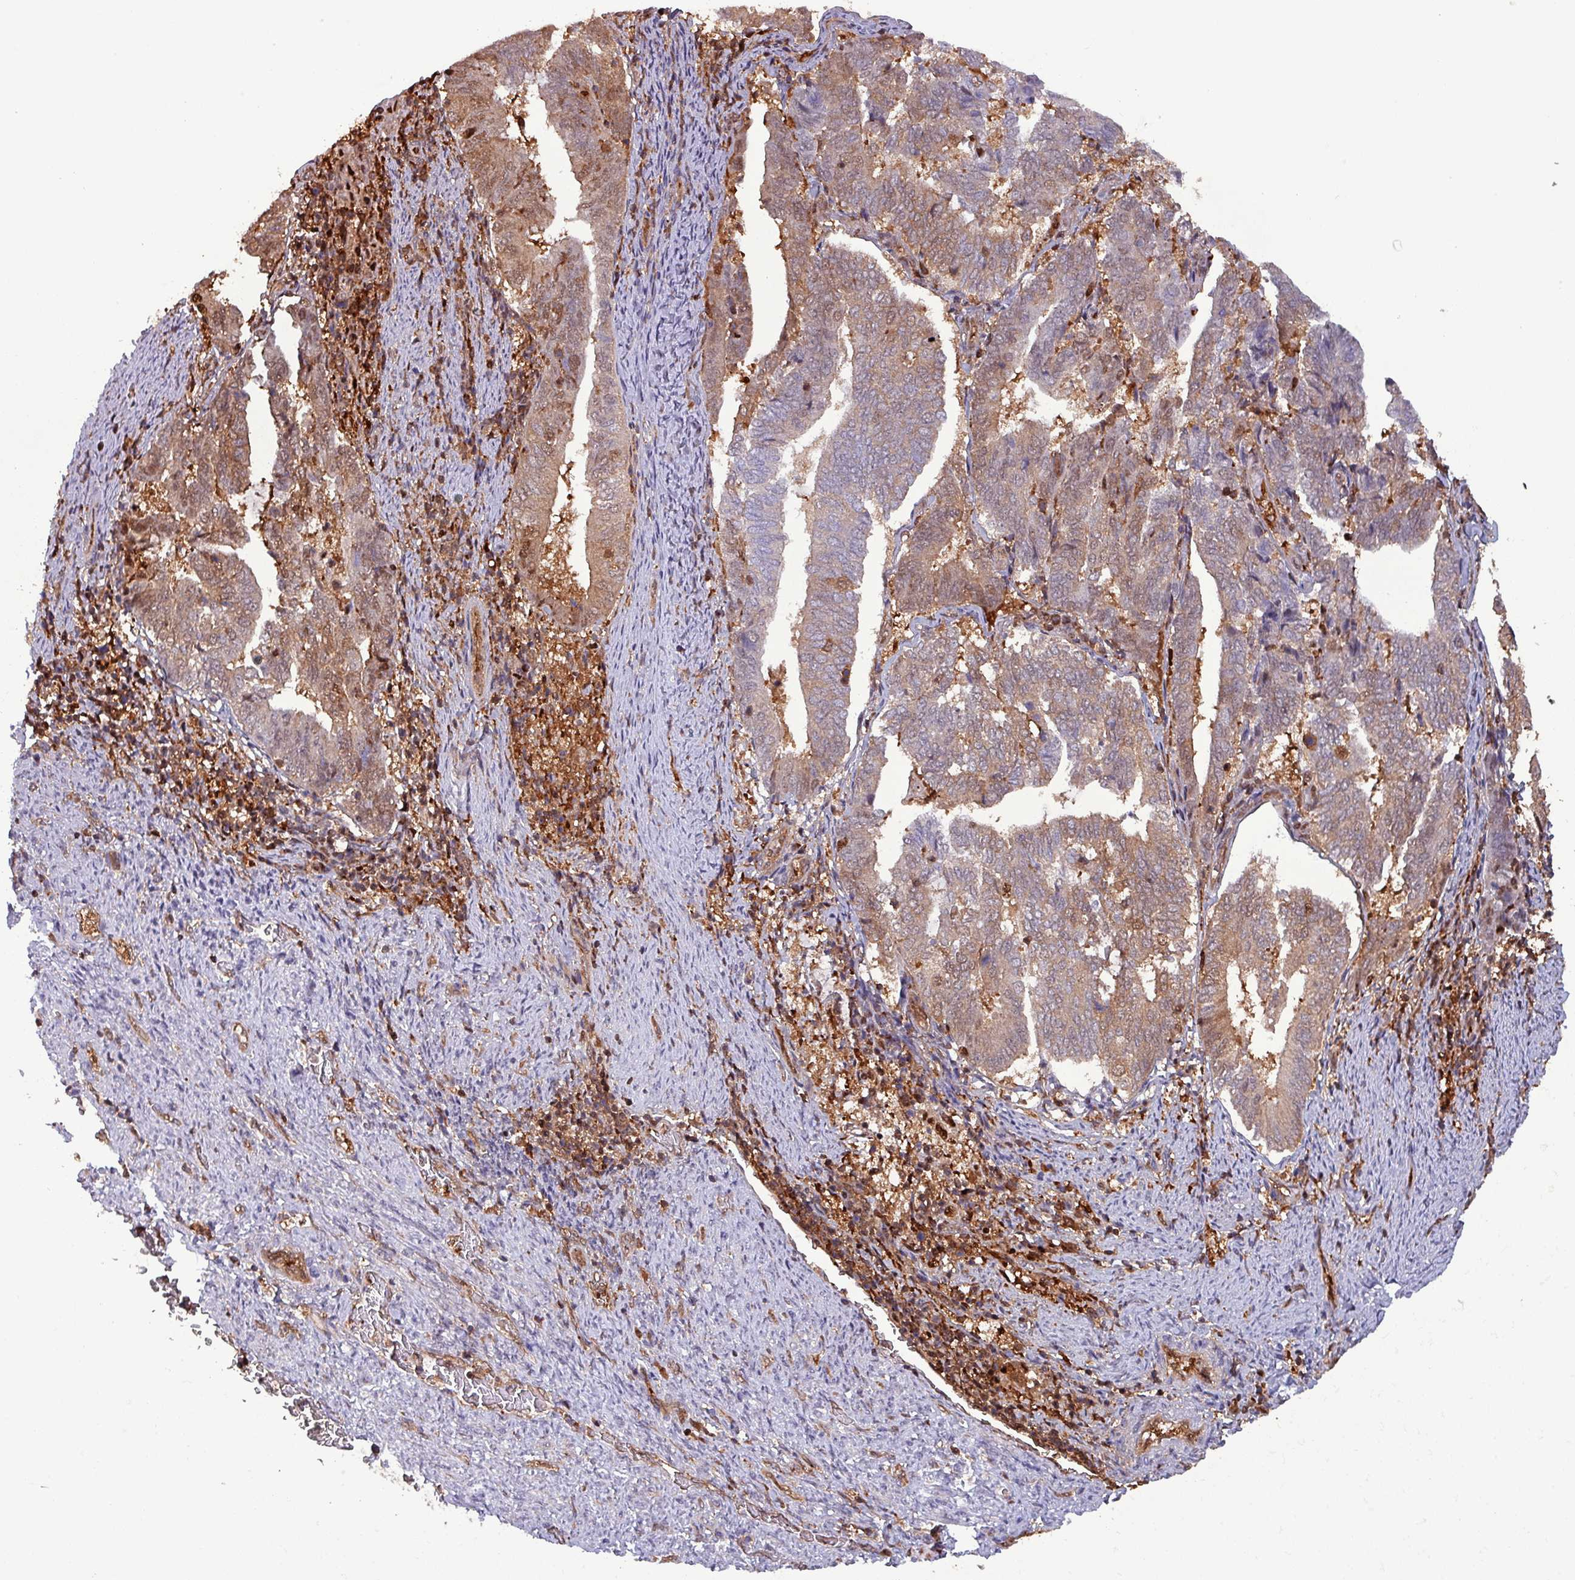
{"staining": {"intensity": "moderate", "quantity": "25%-75%", "location": "cytoplasmic/membranous,nuclear"}, "tissue": "endometrial cancer", "cell_type": "Tumor cells", "image_type": "cancer", "snomed": [{"axis": "morphology", "description": "Adenocarcinoma, NOS"}, {"axis": "topography", "description": "Endometrium"}], "caption": "IHC staining of endometrial adenocarcinoma, which shows medium levels of moderate cytoplasmic/membranous and nuclear positivity in about 25%-75% of tumor cells indicating moderate cytoplasmic/membranous and nuclear protein expression. The staining was performed using DAB (brown) for protein detection and nuclei were counterstained in hematoxylin (blue).", "gene": "PSMB8", "patient": {"sex": "female", "age": 80}}